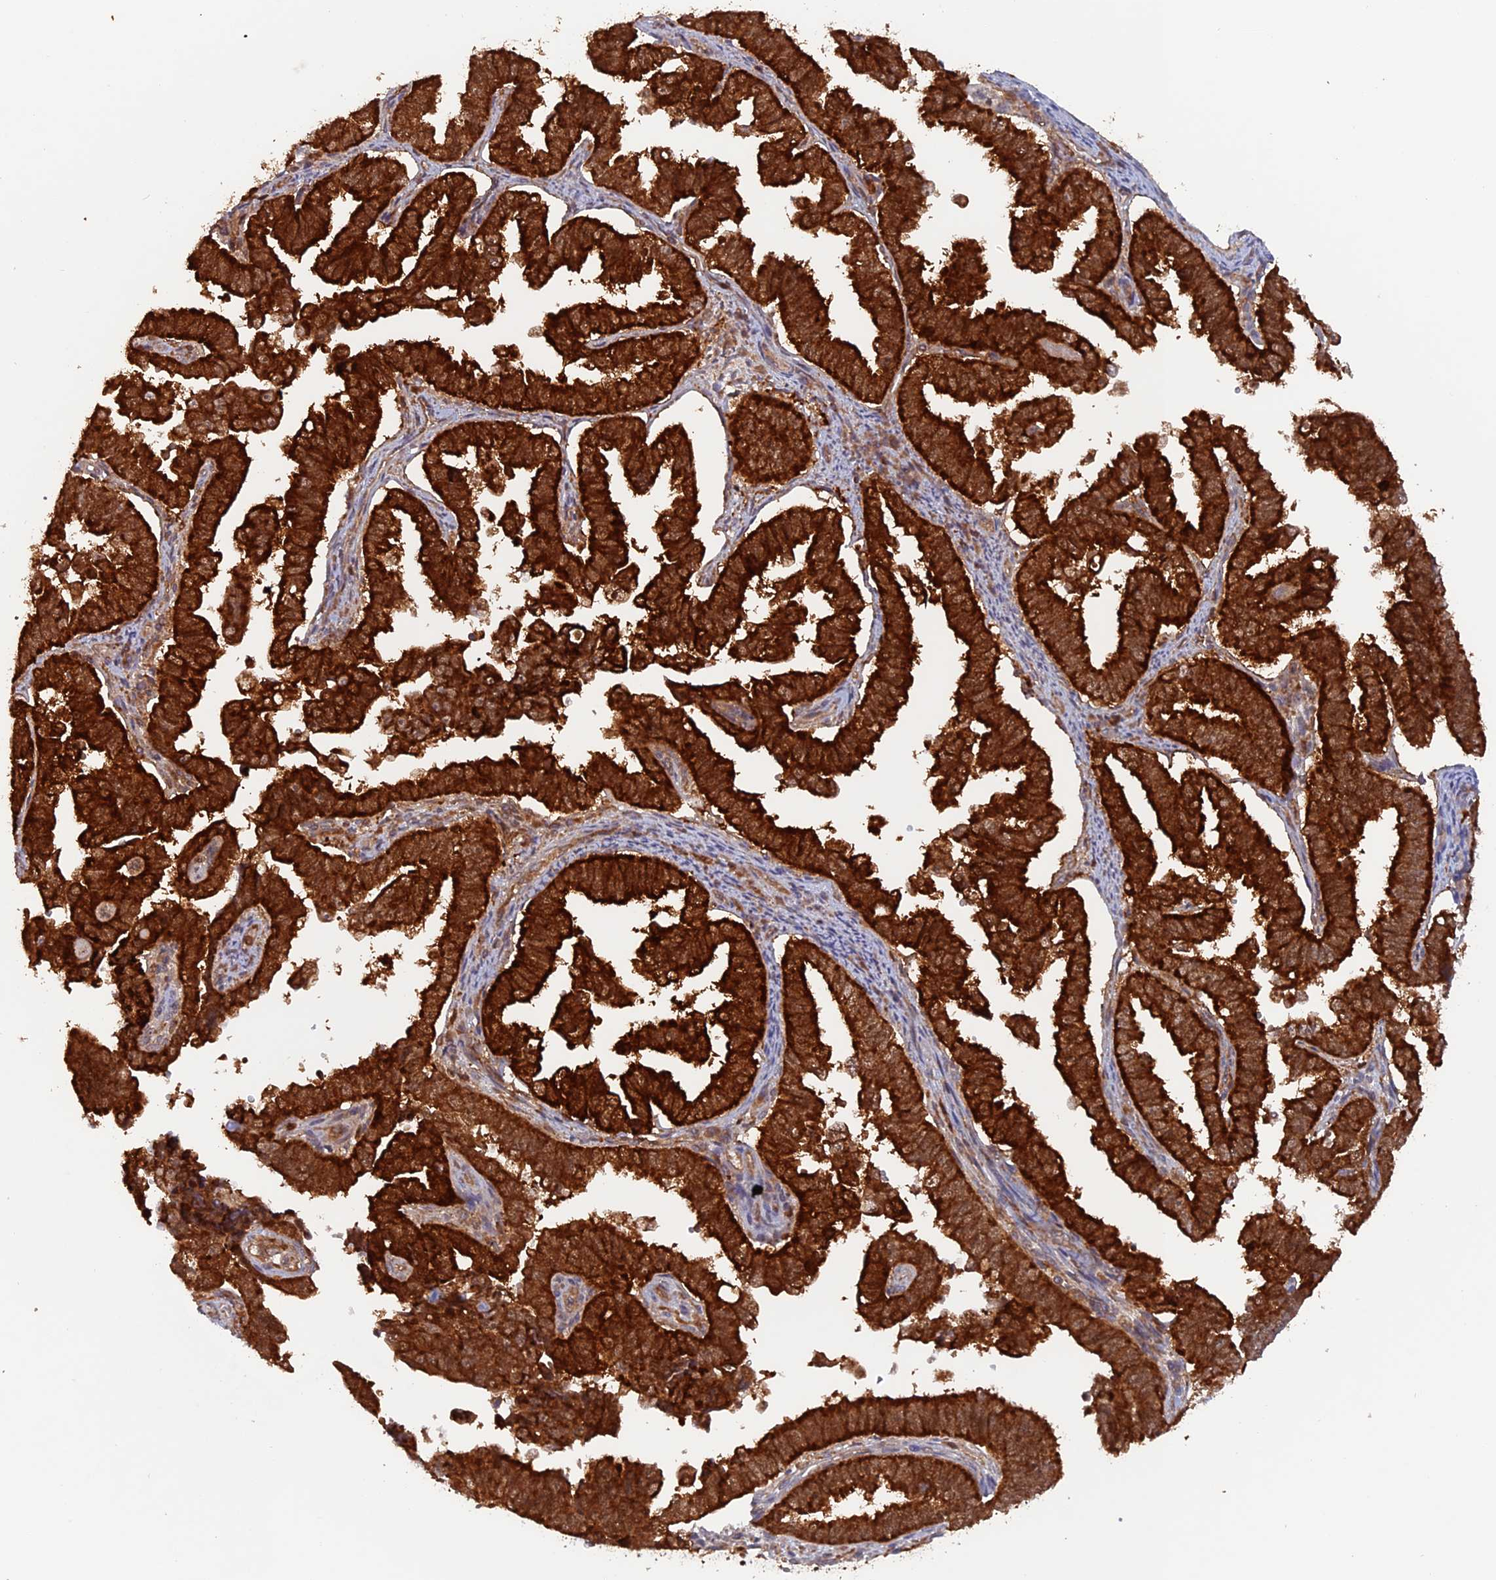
{"staining": {"intensity": "strong", "quantity": ">75%", "location": "cytoplasmic/membranous"}, "tissue": "endometrial cancer", "cell_type": "Tumor cells", "image_type": "cancer", "snomed": [{"axis": "morphology", "description": "Adenocarcinoma, NOS"}, {"axis": "topography", "description": "Endometrium"}], "caption": "Tumor cells exhibit strong cytoplasmic/membranous expression in approximately >75% of cells in endometrial adenocarcinoma. Nuclei are stained in blue.", "gene": "DTYMK", "patient": {"sex": "female", "age": 75}}